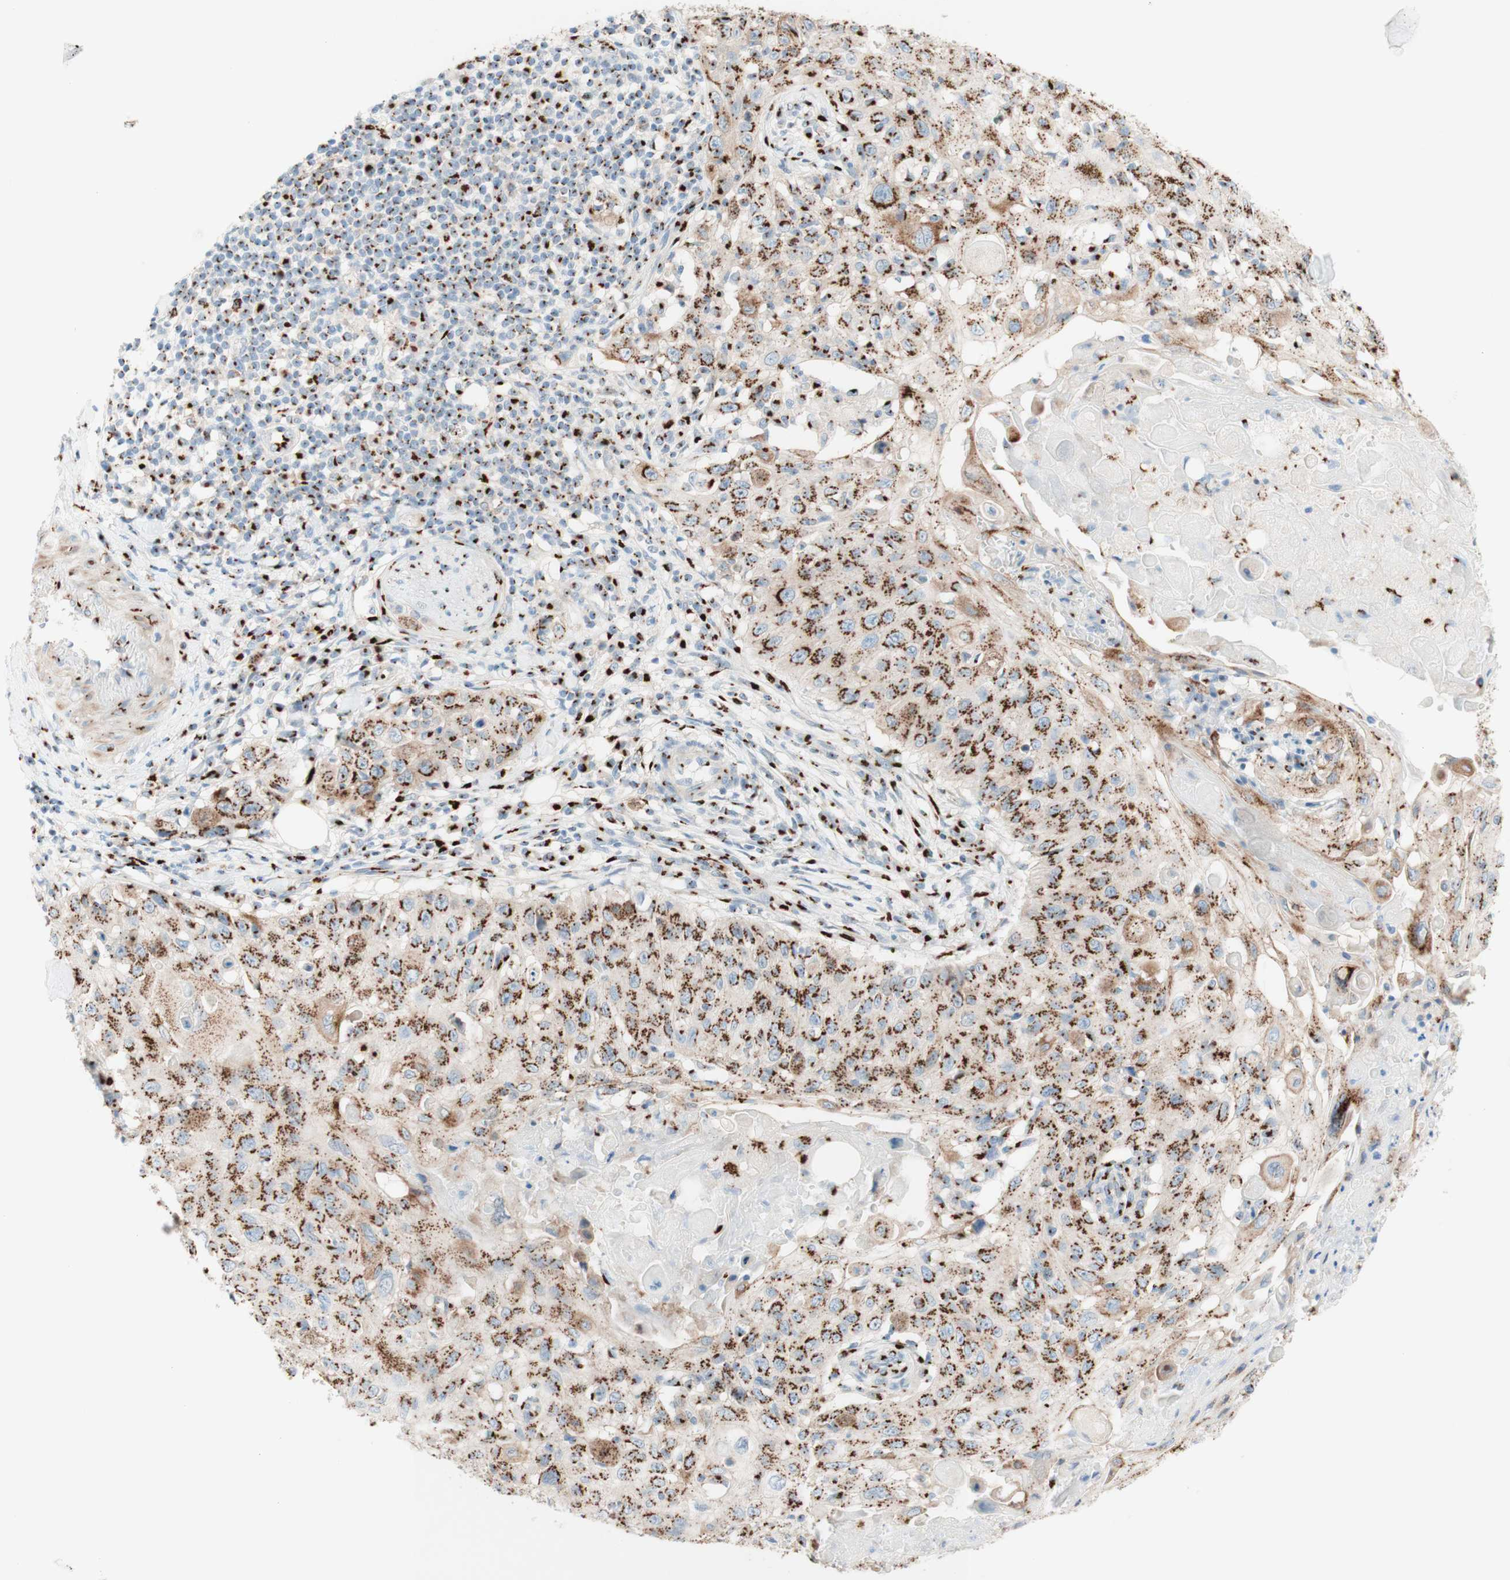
{"staining": {"intensity": "strong", "quantity": ">75%", "location": "cytoplasmic/membranous"}, "tissue": "skin cancer", "cell_type": "Tumor cells", "image_type": "cancer", "snomed": [{"axis": "morphology", "description": "Squamous cell carcinoma, NOS"}, {"axis": "topography", "description": "Skin"}], "caption": "Skin squamous cell carcinoma tissue displays strong cytoplasmic/membranous positivity in about >75% of tumor cells, visualized by immunohistochemistry. (IHC, brightfield microscopy, high magnification).", "gene": "GOLGB1", "patient": {"sex": "male", "age": 86}}